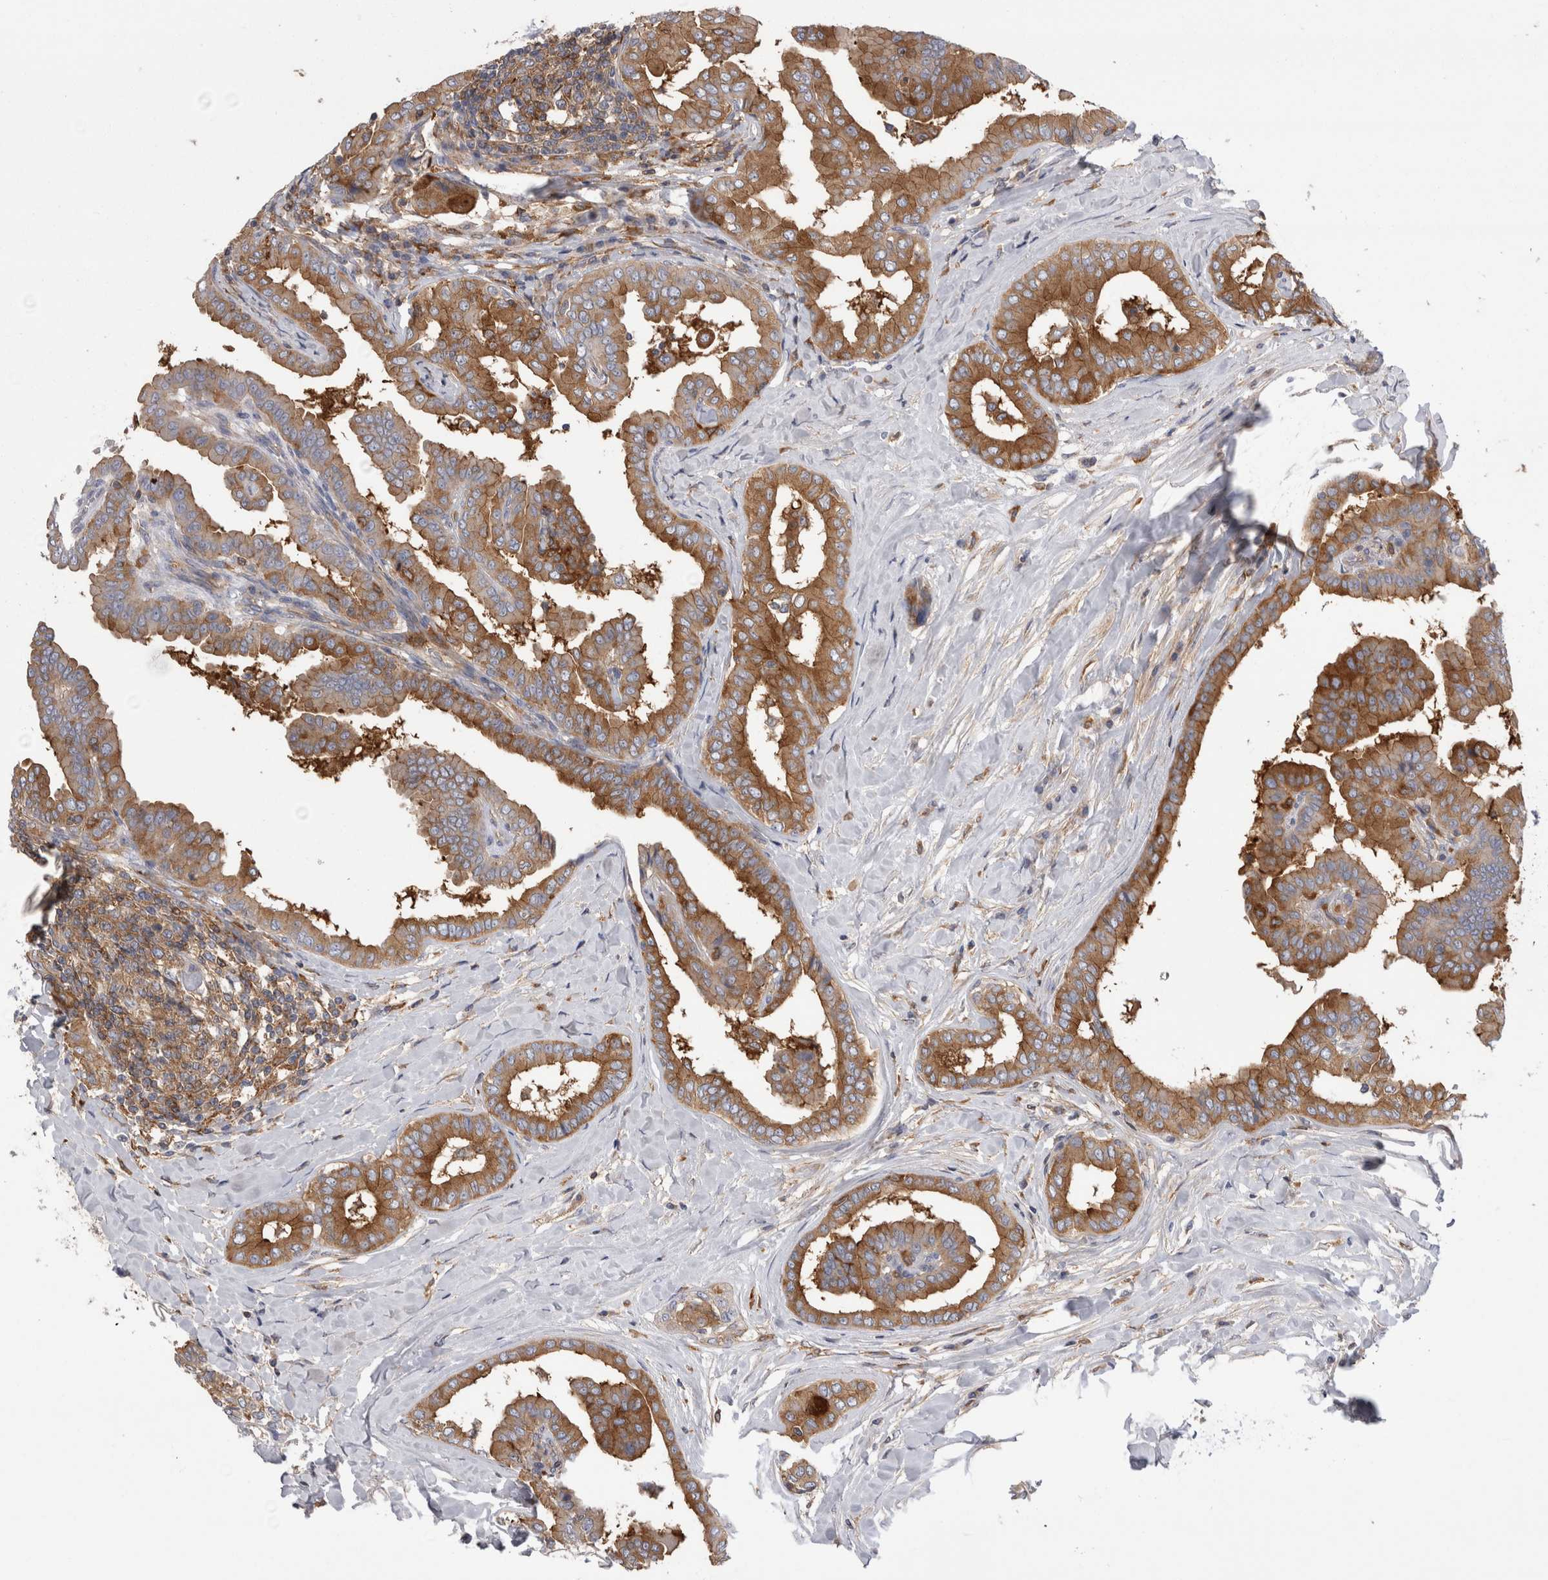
{"staining": {"intensity": "moderate", "quantity": ">75%", "location": "cytoplasmic/membranous"}, "tissue": "thyroid cancer", "cell_type": "Tumor cells", "image_type": "cancer", "snomed": [{"axis": "morphology", "description": "Papillary adenocarcinoma, NOS"}, {"axis": "topography", "description": "Thyroid gland"}], "caption": "This is a micrograph of IHC staining of papillary adenocarcinoma (thyroid), which shows moderate expression in the cytoplasmic/membranous of tumor cells.", "gene": "RAB11FIP1", "patient": {"sex": "male", "age": 33}}